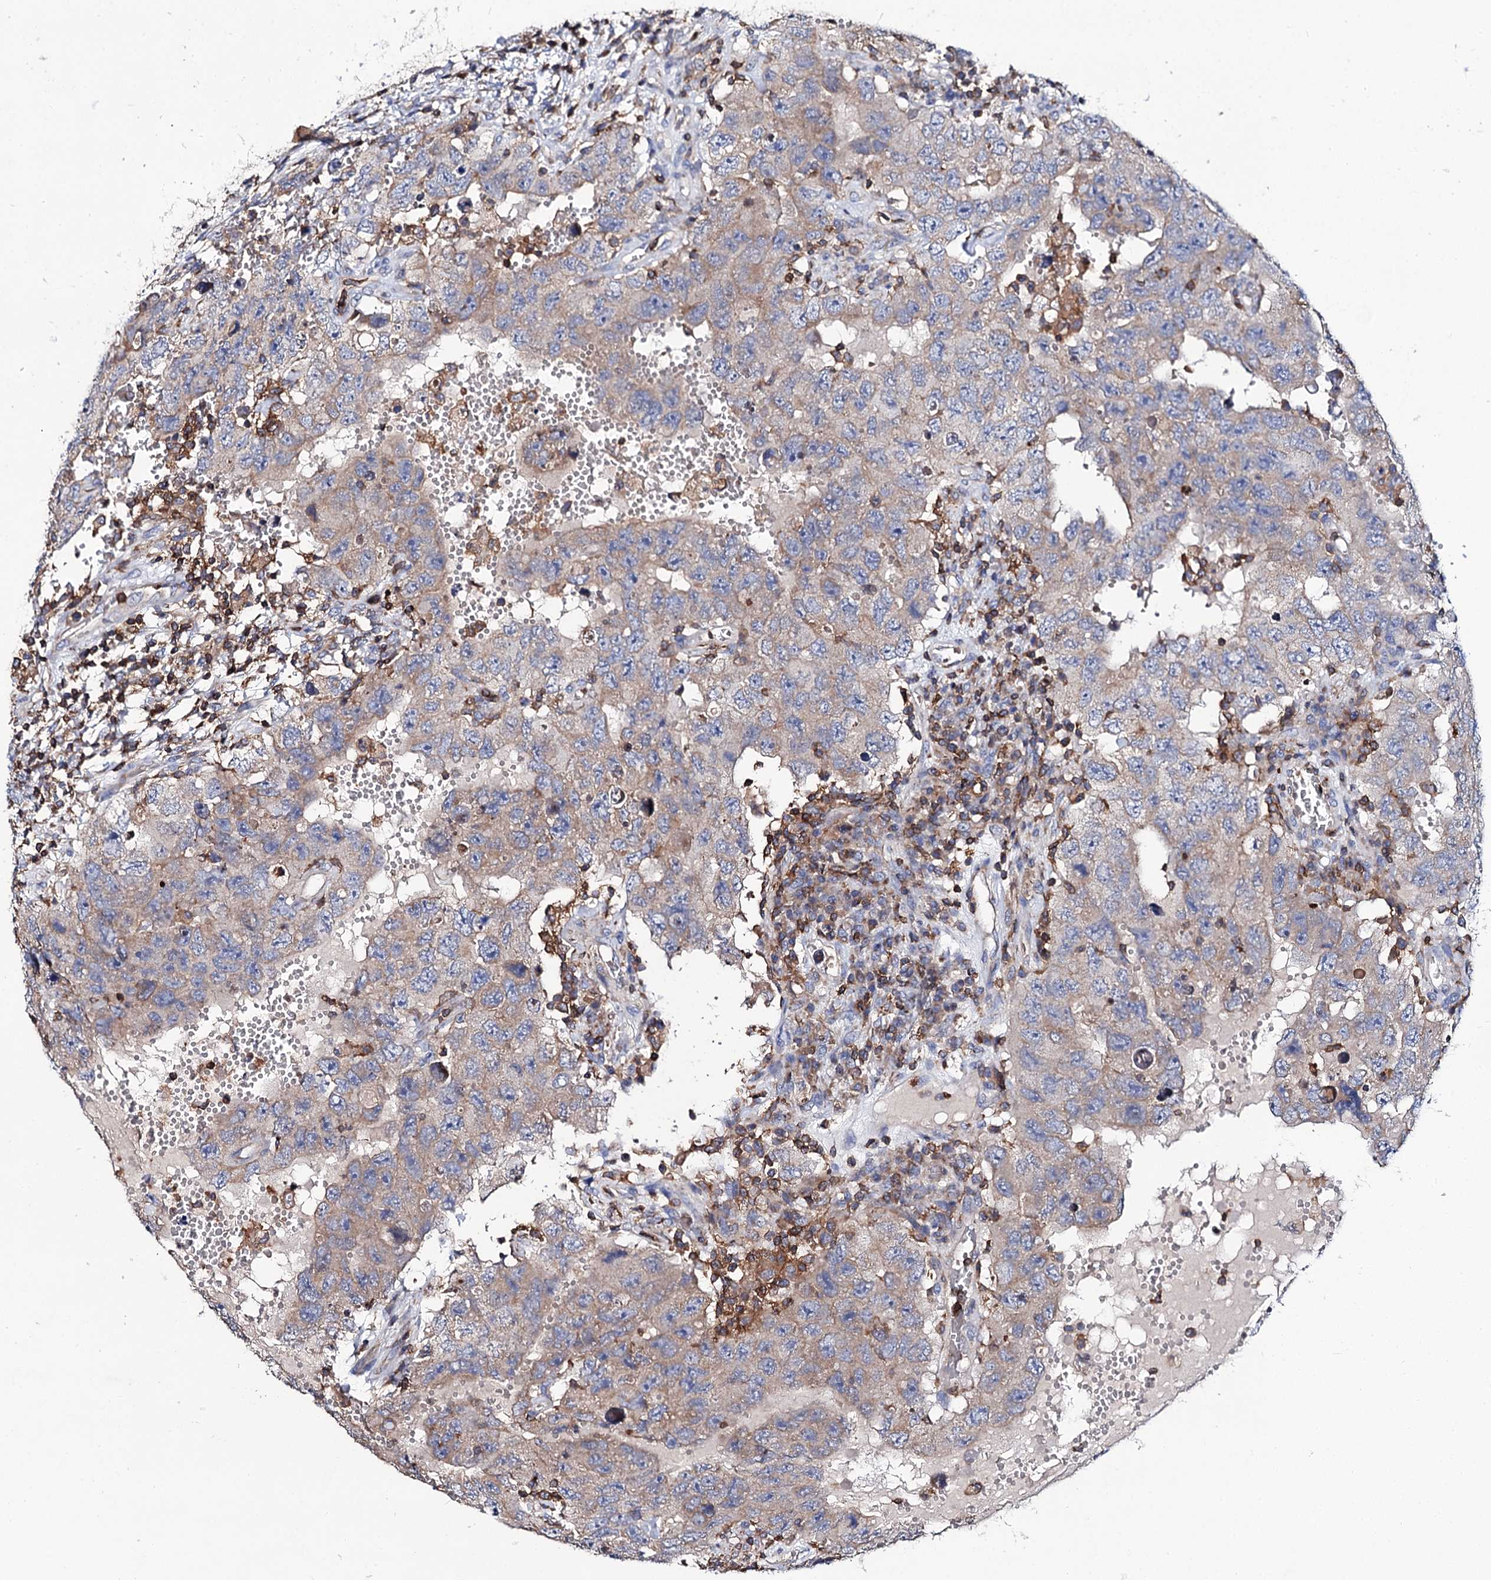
{"staining": {"intensity": "moderate", "quantity": ">75%", "location": "cytoplasmic/membranous"}, "tissue": "testis cancer", "cell_type": "Tumor cells", "image_type": "cancer", "snomed": [{"axis": "morphology", "description": "Carcinoma, Embryonal, NOS"}, {"axis": "topography", "description": "Testis"}], "caption": "A medium amount of moderate cytoplasmic/membranous expression is identified in approximately >75% of tumor cells in testis cancer (embryonal carcinoma) tissue. (DAB = brown stain, brightfield microscopy at high magnification).", "gene": "UBASH3B", "patient": {"sex": "male", "age": 26}}